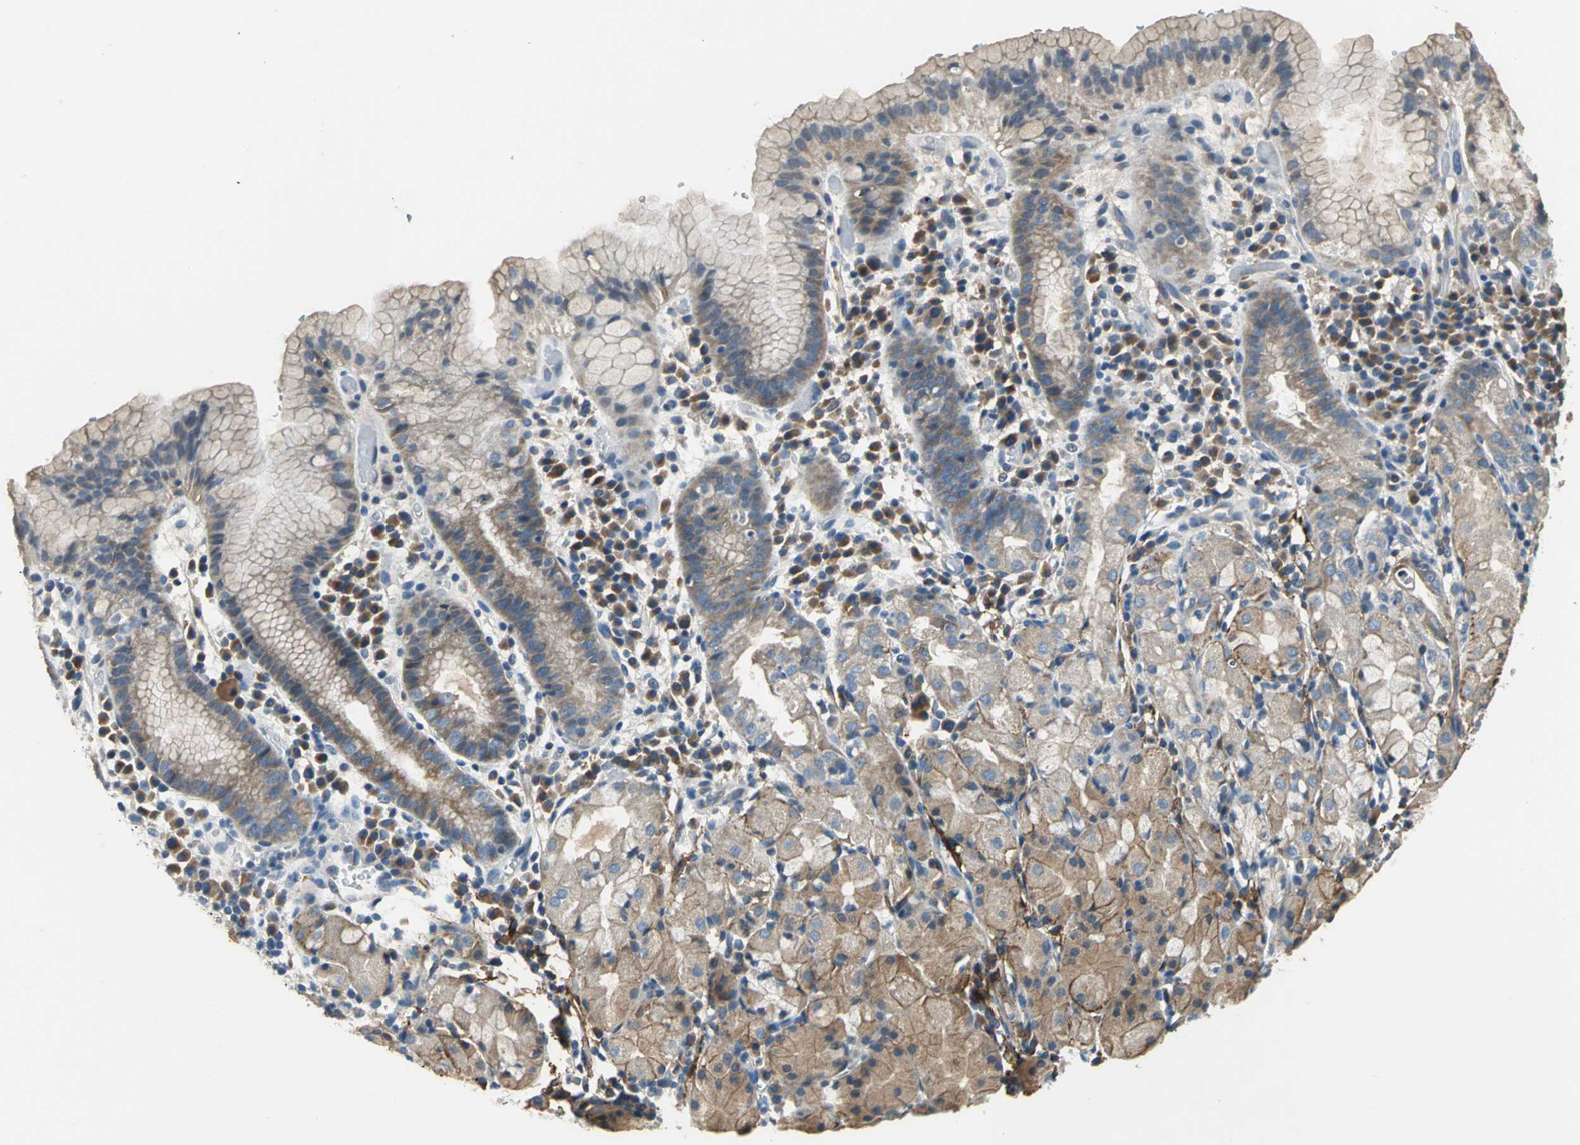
{"staining": {"intensity": "moderate", "quantity": "25%-75%", "location": "cytoplasmic/membranous"}, "tissue": "stomach", "cell_type": "Glandular cells", "image_type": "normal", "snomed": [{"axis": "morphology", "description": "Normal tissue, NOS"}, {"axis": "topography", "description": "Stomach"}, {"axis": "topography", "description": "Stomach, lower"}], "caption": "Protein expression analysis of benign human stomach reveals moderate cytoplasmic/membranous positivity in approximately 25%-75% of glandular cells. (Stains: DAB (3,3'-diaminobenzidine) in brown, nuclei in blue, Microscopy: brightfield microscopy at high magnification).", "gene": "SLC16A7", "patient": {"sex": "female", "age": 75}}